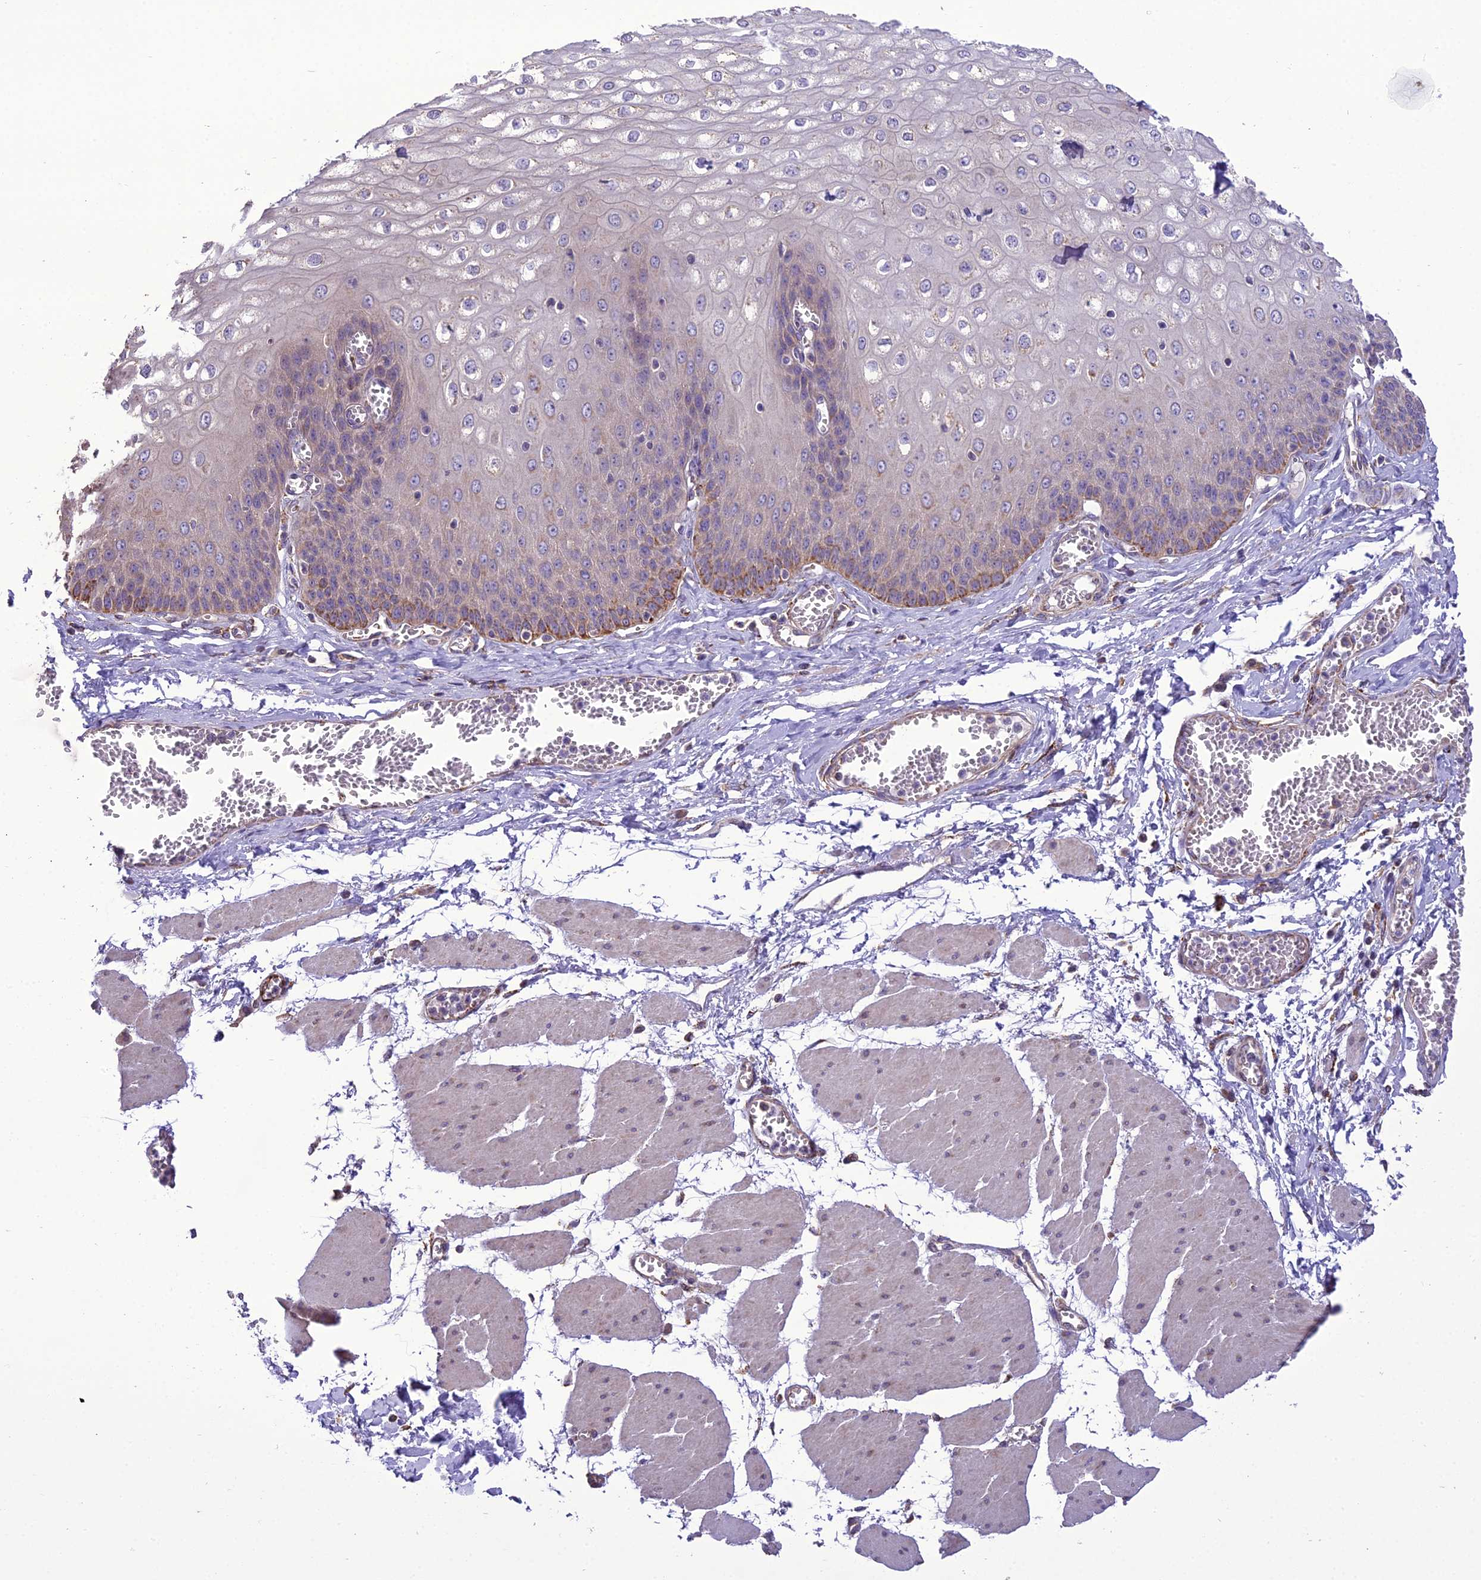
{"staining": {"intensity": "moderate", "quantity": "<25%", "location": "cytoplasmic/membranous"}, "tissue": "esophagus", "cell_type": "Squamous epithelial cells", "image_type": "normal", "snomed": [{"axis": "morphology", "description": "Normal tissue, NOS"}, {"axis": "topography", "description": "Esophagus"}], "caption": "DAB immunohistochemical staining of unremarkable human esophagus displays moderate cytoplasmic/membranous protein expression in approximately <25% of squamous epithelial cells.", "gene": "ENSG00000260272", "patient": {"sex": "male", "age": 60}}